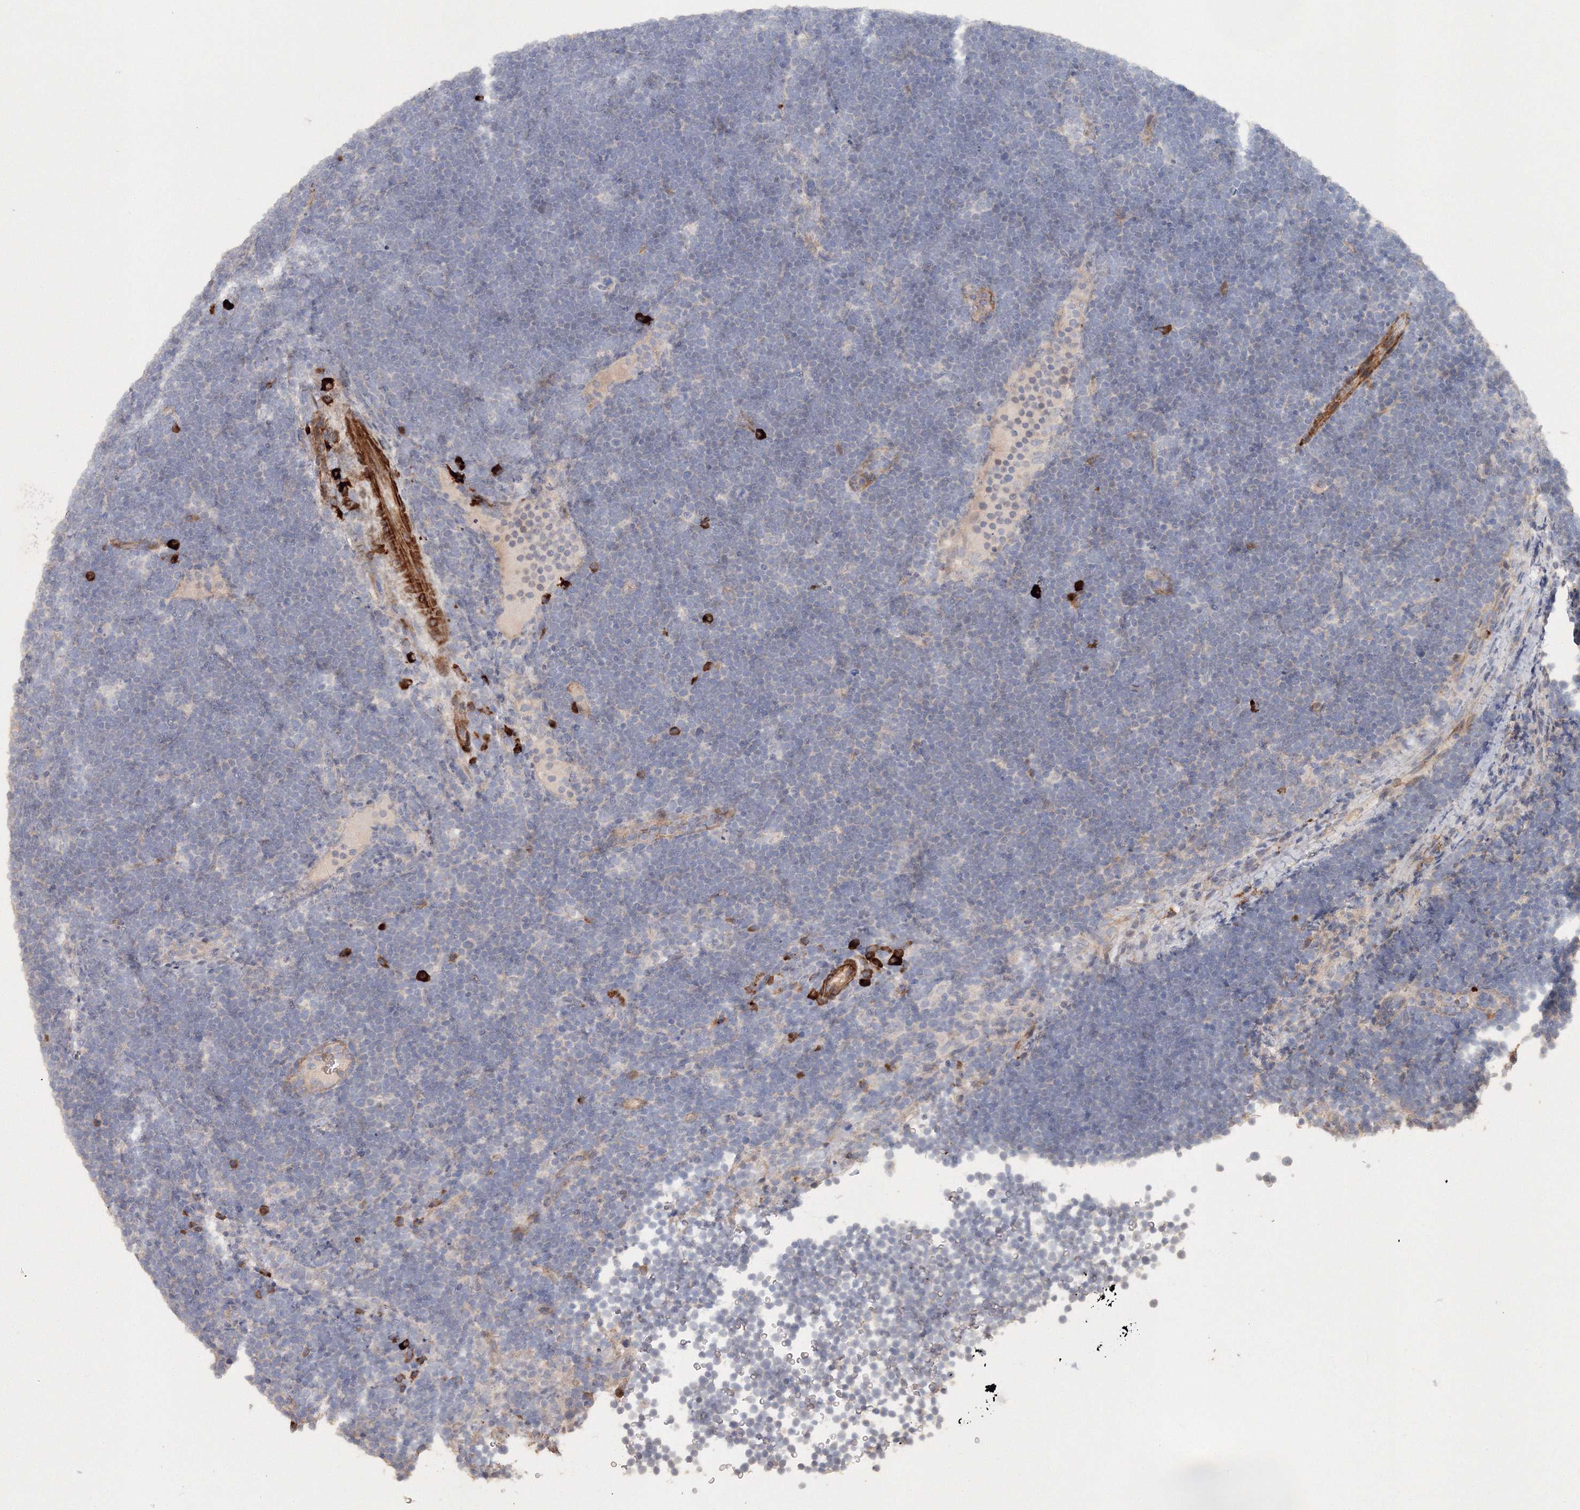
{"staining": {"intensity": "negative", "quantity": "none", "location": "none"}, "tissue": "lymphoma", "cell_type": "Tumor cells", "image_type": "cancer", "snomed": [{"axis": "morphology", "description": "Malignant lymphoma, non-Hodgkin's type, High grade"}, {"axis": "topography", "description": "Lymph node"}], "caption": "This is a micrograph of immunohistochemistry staining of malignant lymphoma, non-Hodgkin's type (high-grade), which shows no positivity in tumor cells.", "gene": "NALF2", "patient": {"sex": "male", "age": 13}}